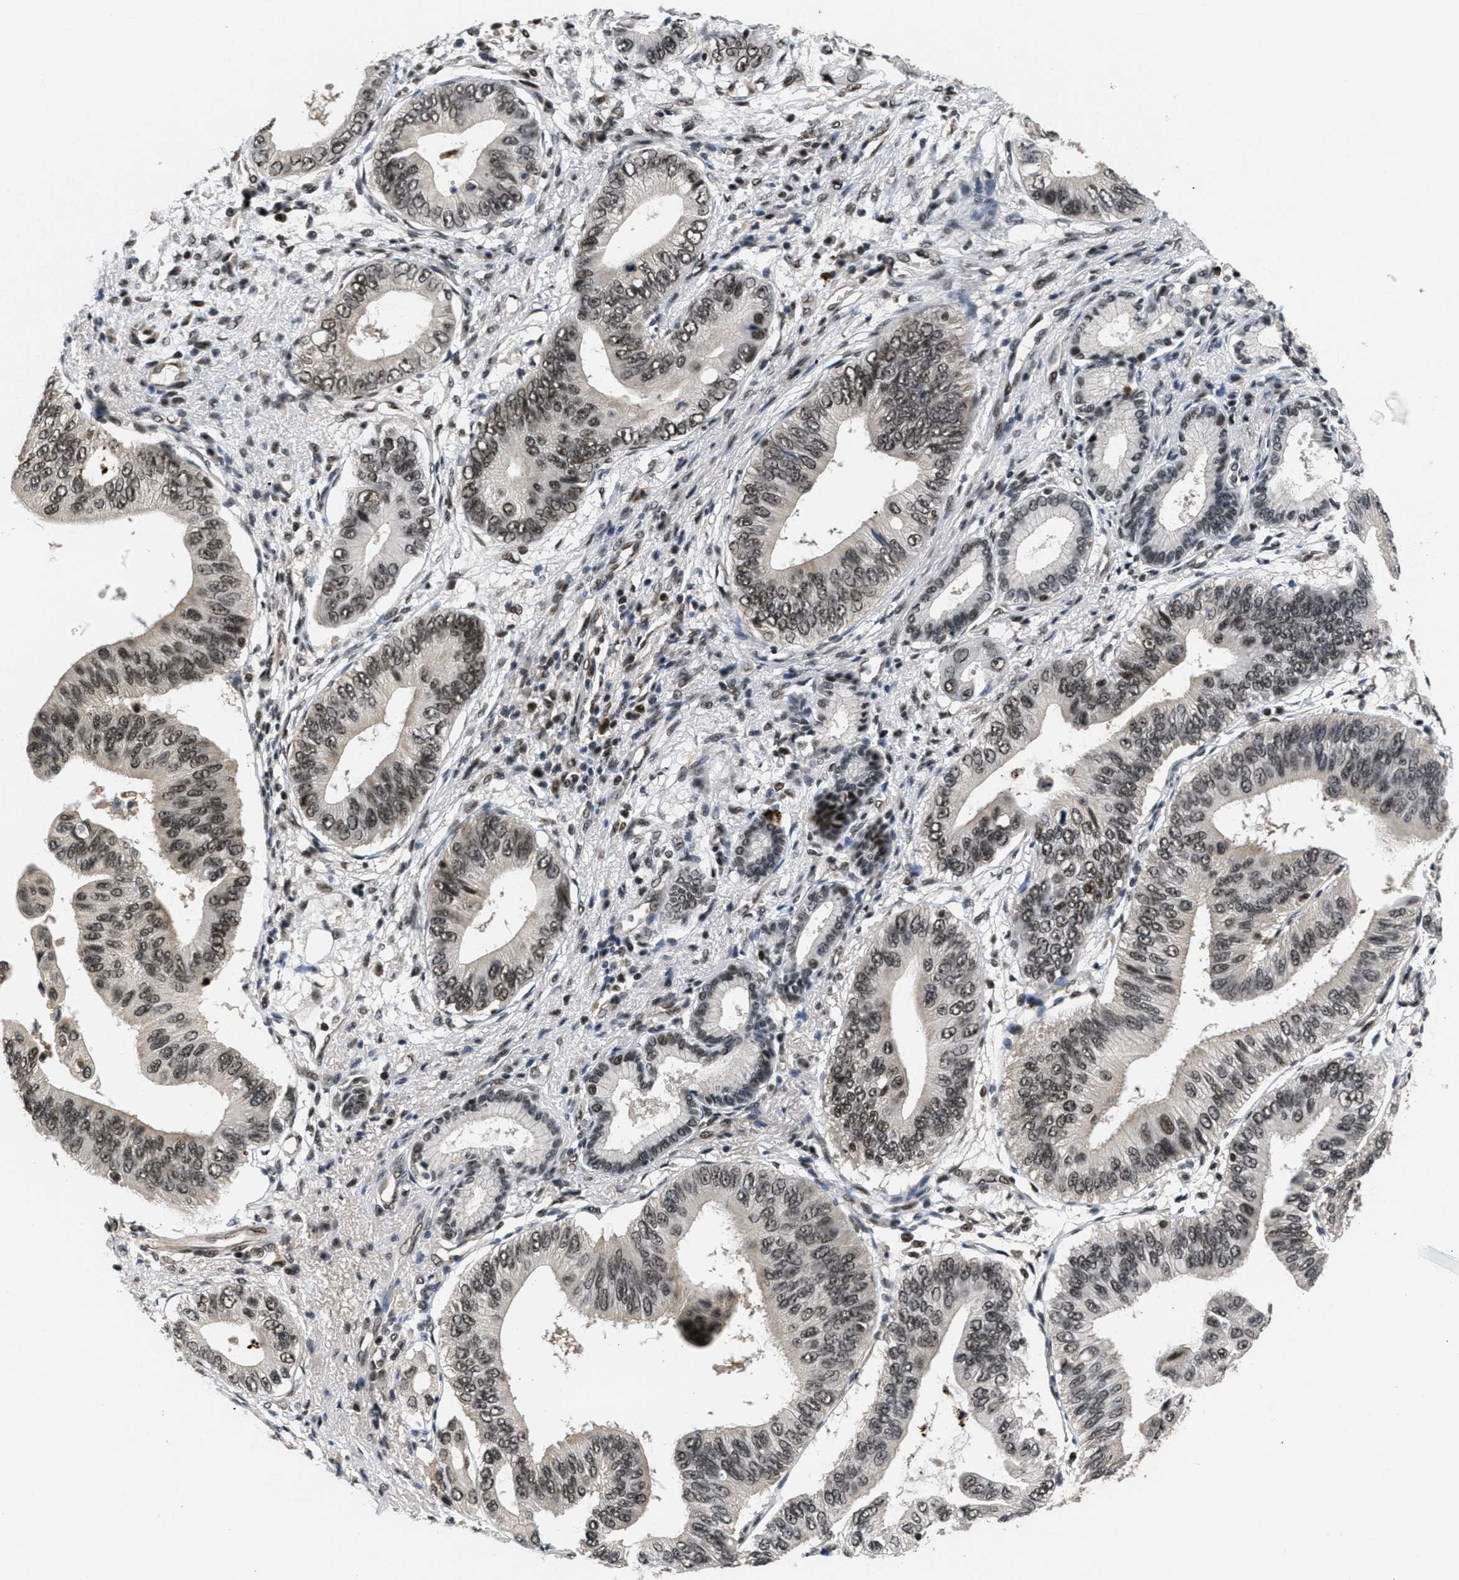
{"staining": {"intensity": "moderate", "quantity": ">75%", "location": "nuclear"}, "tissue": "pancreatic cancer", "cell_type": "Tumor cells", "image_type": "cancer", "snomed": [{"axis": "morphology", "description": "Adenocarcinoma, NOS"}, {"axis": "topography", "description": "Pancreas"}], "caption": "Pancreatic cancer stained for a protein reveals moderate nuclear positivity in tumor cells. The staining is performed using DAB (3,3'-diaminobenzidine) brown chromogen to label protein expression. The nuclei are counter-stained blue using hematoxylin.", "gene": "CUL4B", "patient": {"sex": "male", "age": 77}}